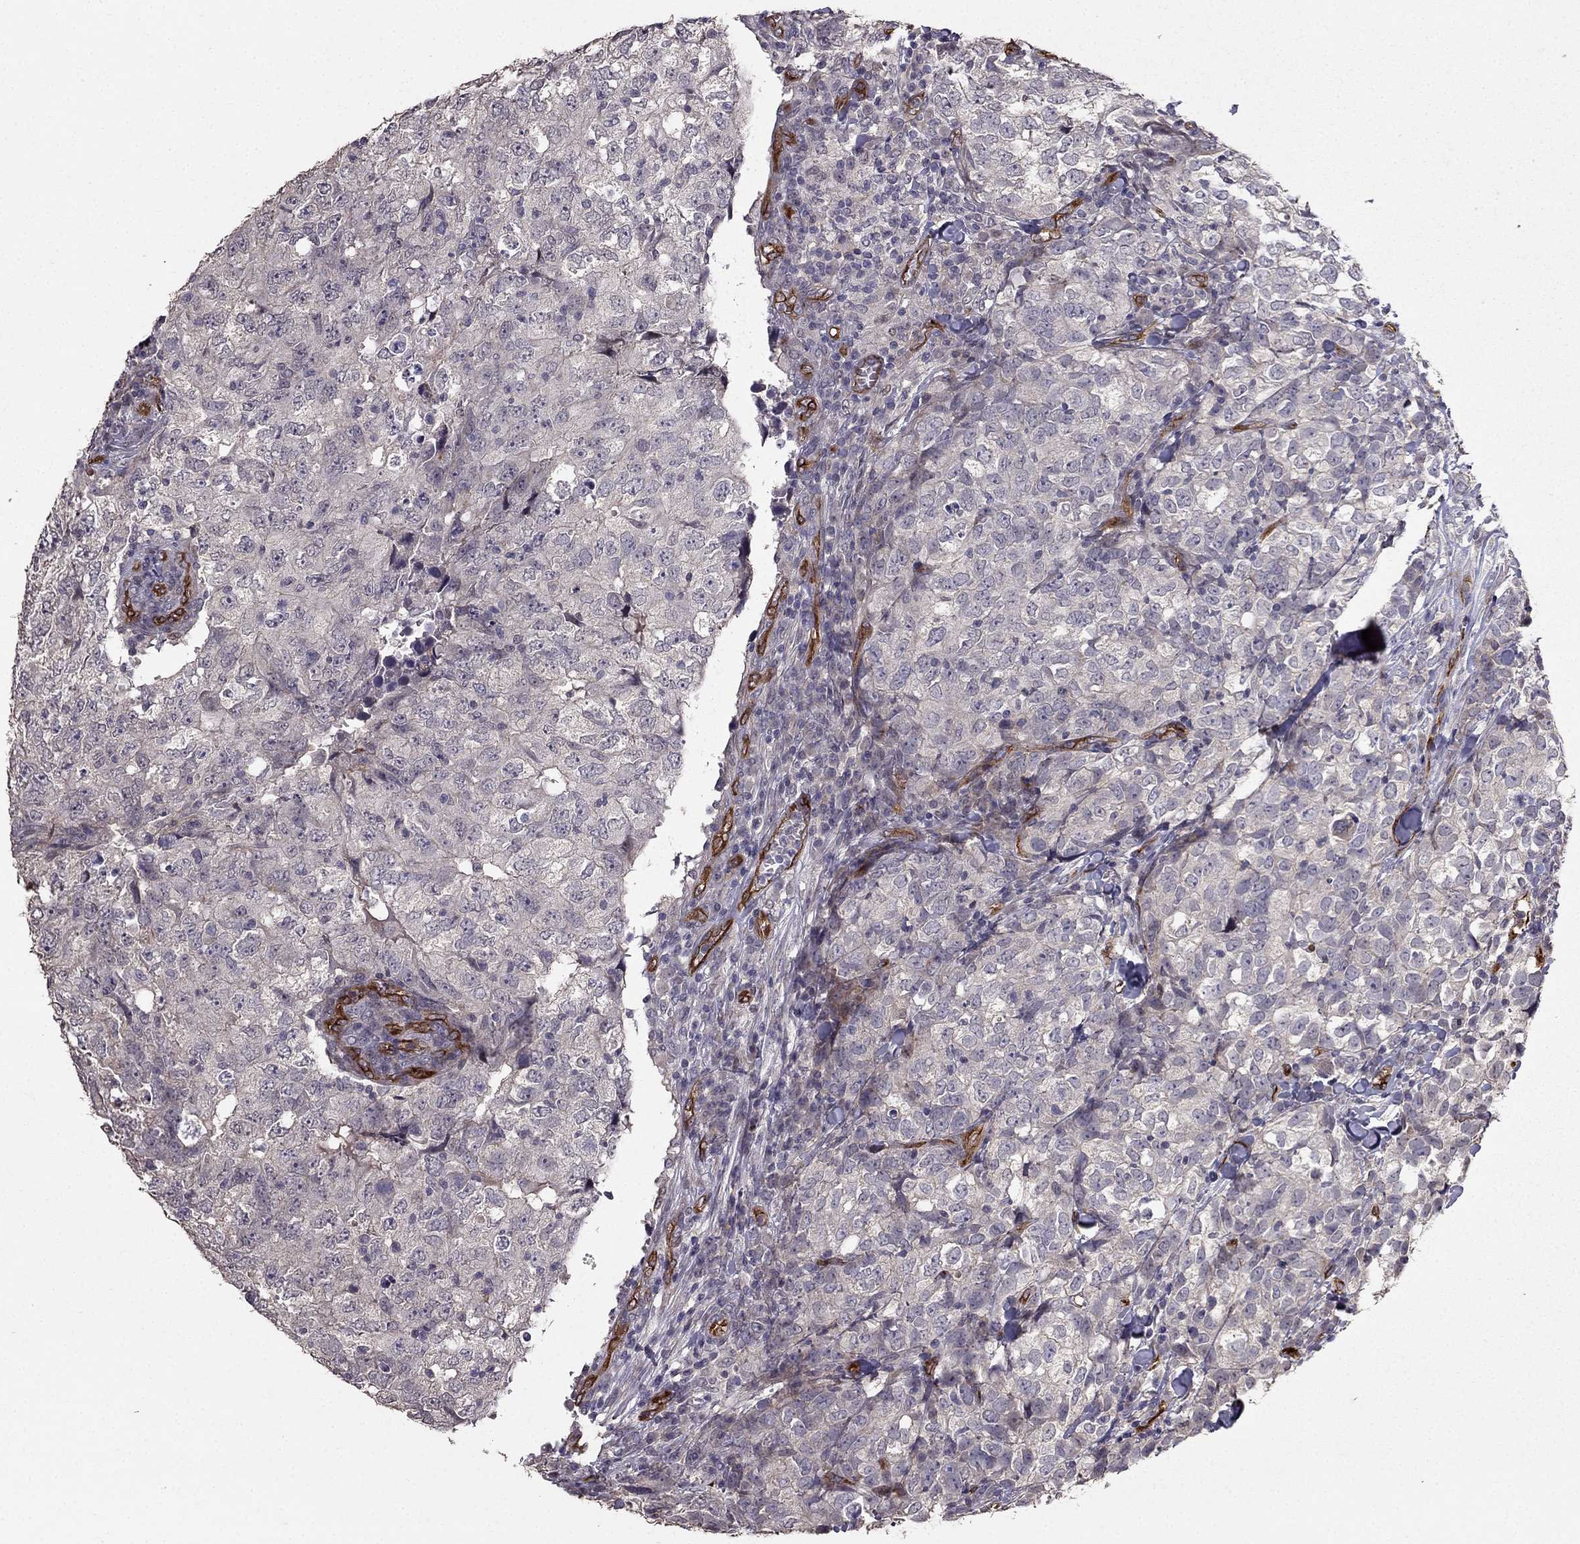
{"staining": {"intensity": "negative", "quantity": "none", "location": "none"}, "tissue": "breast cancer", "cell_type": "Tumor cells", "image_type": "cancer", "snomed": [{"axis": "morphology", "description": "Duct carcinoma"}, {"axis": "topography", "description": "Breast"}], "caption": "DAB immunohistochemical staining of human breast cancer (intraductal carcinoma) exhibits no significant positivity in tumor cells. The staining is performed using DAB (3,3'-diaminobenzidine) brown chromogen with nuclei counter-stained in using hematoxylin.", "gene": "RASIP1", "patient": {"sex": "female", "age": 30}}